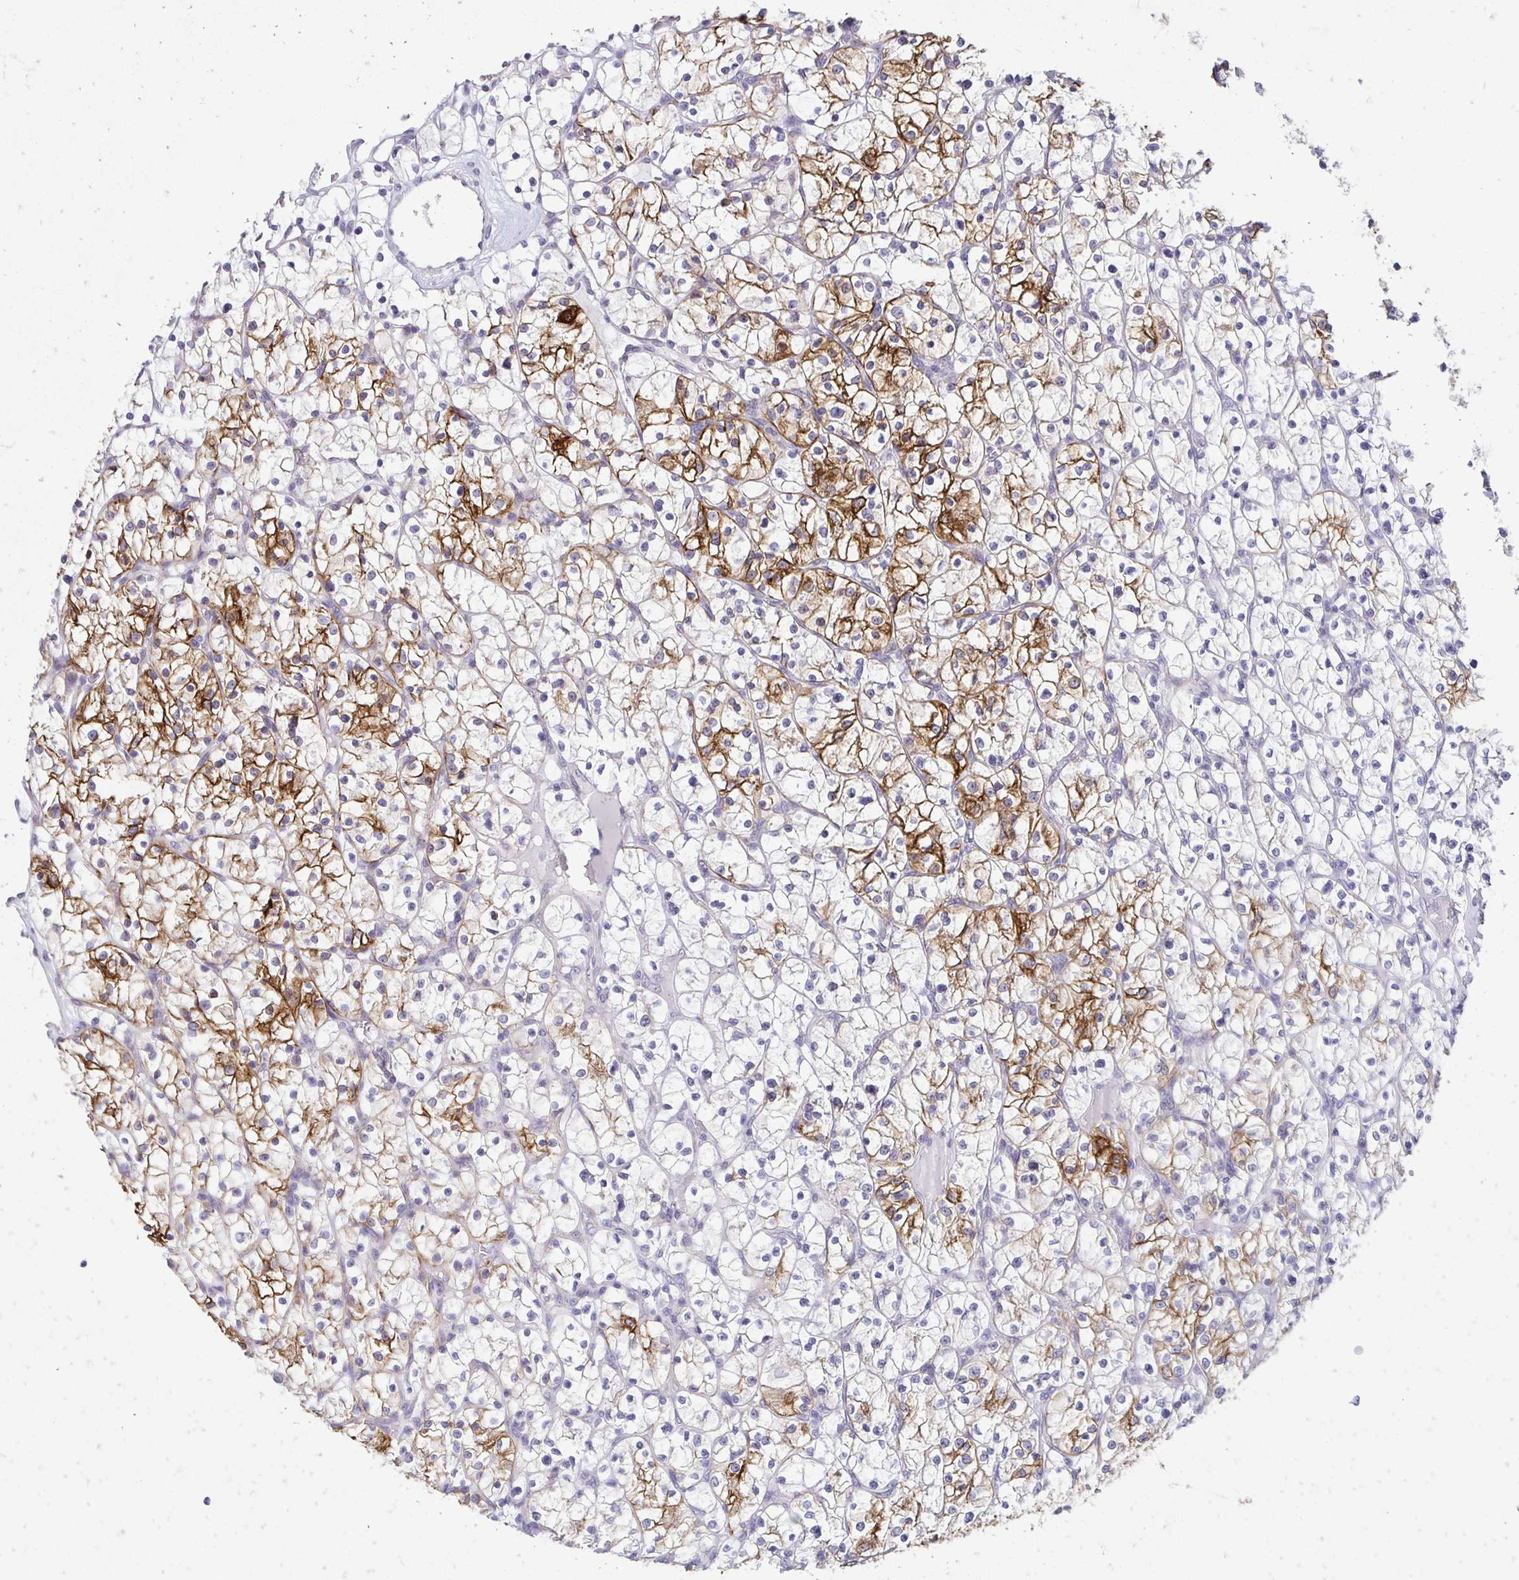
{"staining": {"intensity": "strong", "quantity": "<25%", "location": "cytoplasmic/membranous"}, "tissue": "renal cancer", "cell_type": "Tumor cells", "image_type": "cancer", "snomed": [{"axis": "morphology", "description": "Adenocarcinoma, NOS"}, {"axis": "topography", "description": "Kidney"}], "caption": "Tumor cells reveal strong cytoplasmic/membranous expression in about <25% of cells in adenocarcinoma (renal).", "gene": "C1QTNF2", "patient": {"sex": "female", "age": 64}}